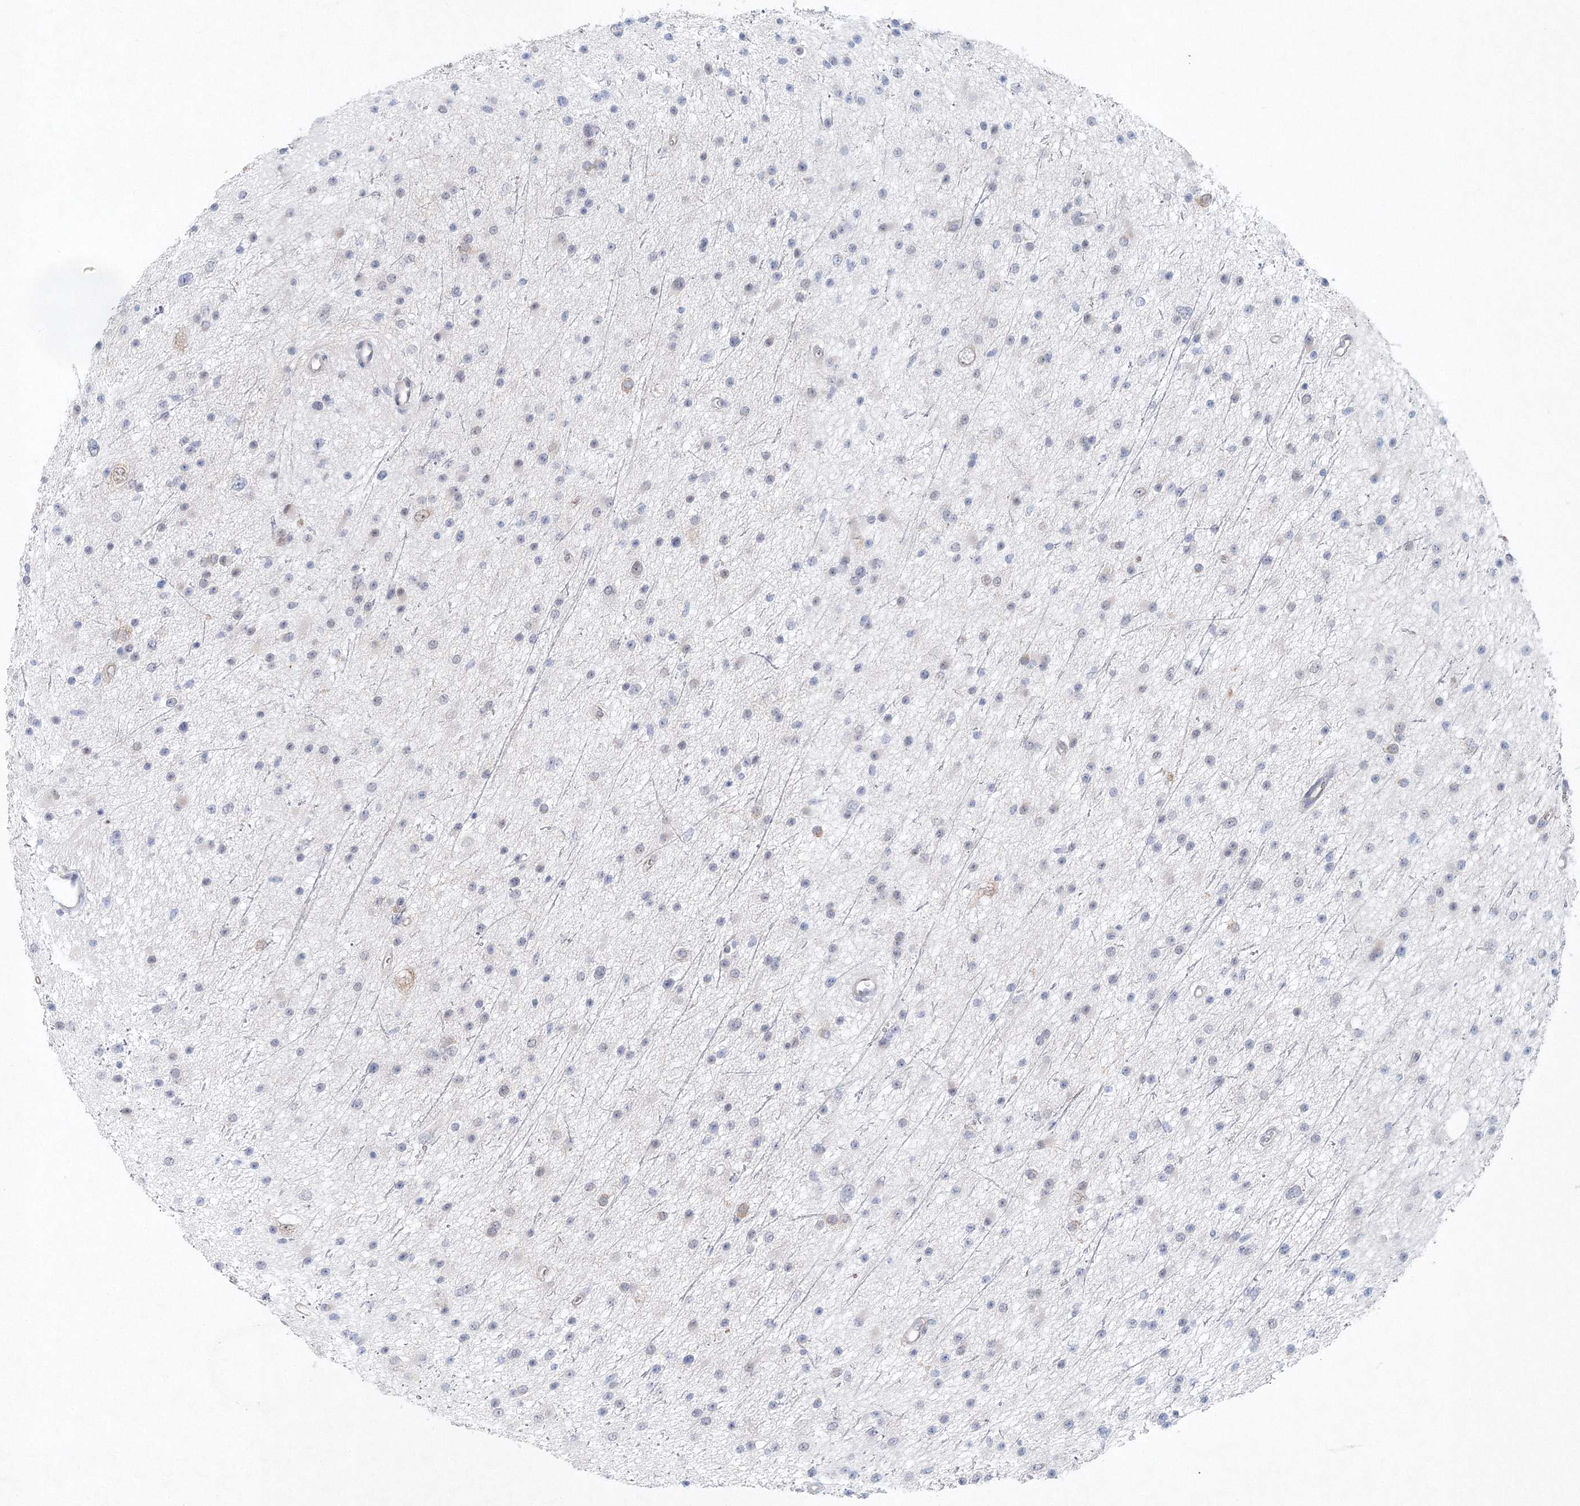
{"staining": {"intensity": "negative", "quantity": "none", "location": "none"}, "tissue": "glioma", "cell_type": "Tumor cells", "image_type": "cancer", "snomed": [{"axis": "morphology", "description": "Glioma, malignant, Low grade"}, {"axis": "topography", "description": "Cerebral cortex"}], "caption": "Histopathology image shows no significant protein expression in tumor cells of glioma.", "gene": "SH3BP5", "patient": {"sex": "female", "age": 39}}